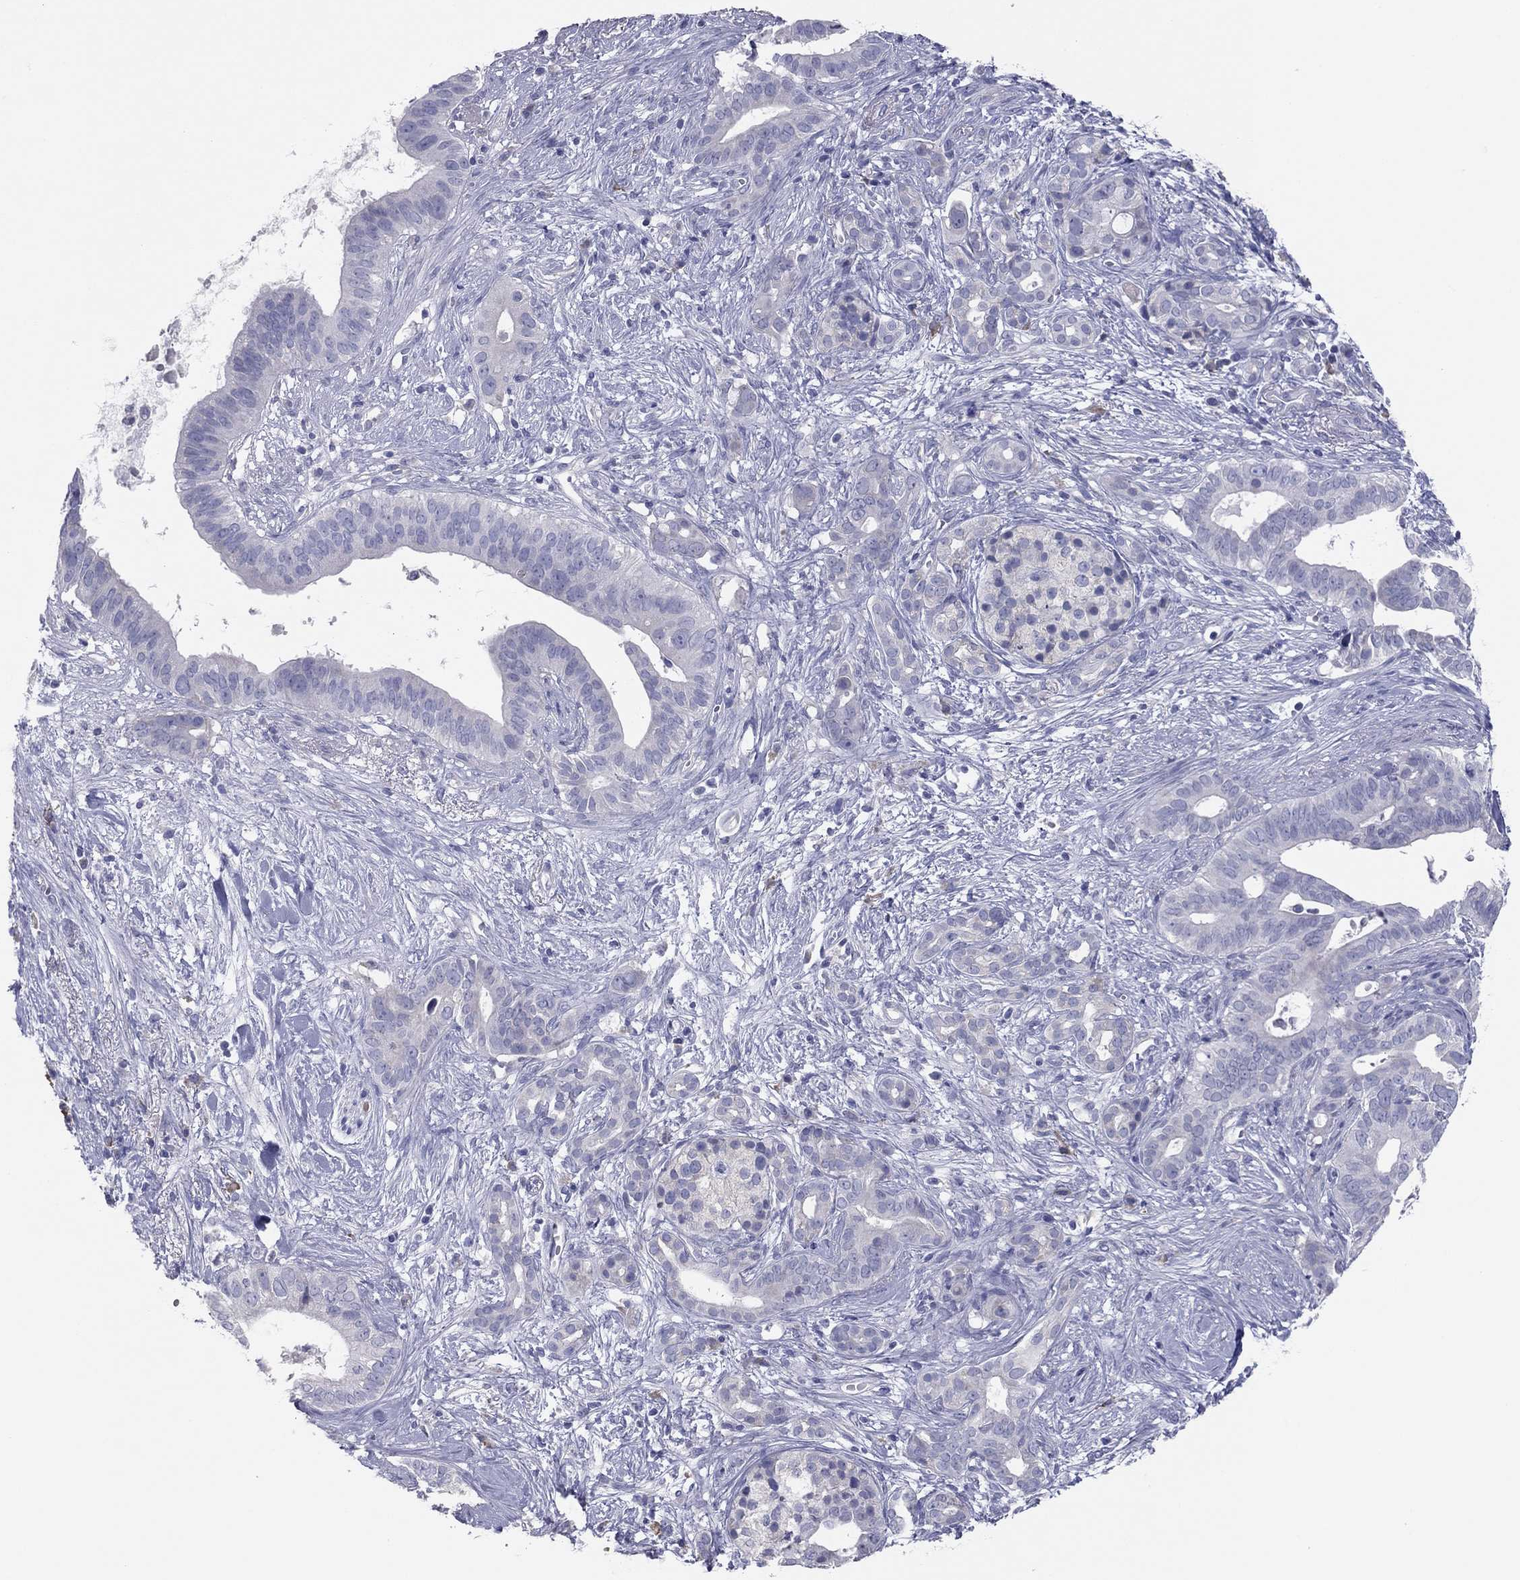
{"staining": {"intensity": "weak", "quantity": "<25%", "location": "cytoplasmic/membranous"}, "tissue": "pancreatic cancer", "cell_type": "Tumor cells", "image_type": "cancer", "snomed": [{"axis": "morphology", "description": "Adenocarcinoma, NOS"}, {"axis": "topography", "description": "Pancreas"}], "caption": "There is no significant expression in tumor cells of adenocarcinoma (pancreatic).", "gene": "GRK7", "patient": {"sex": "male", "age": 61}}